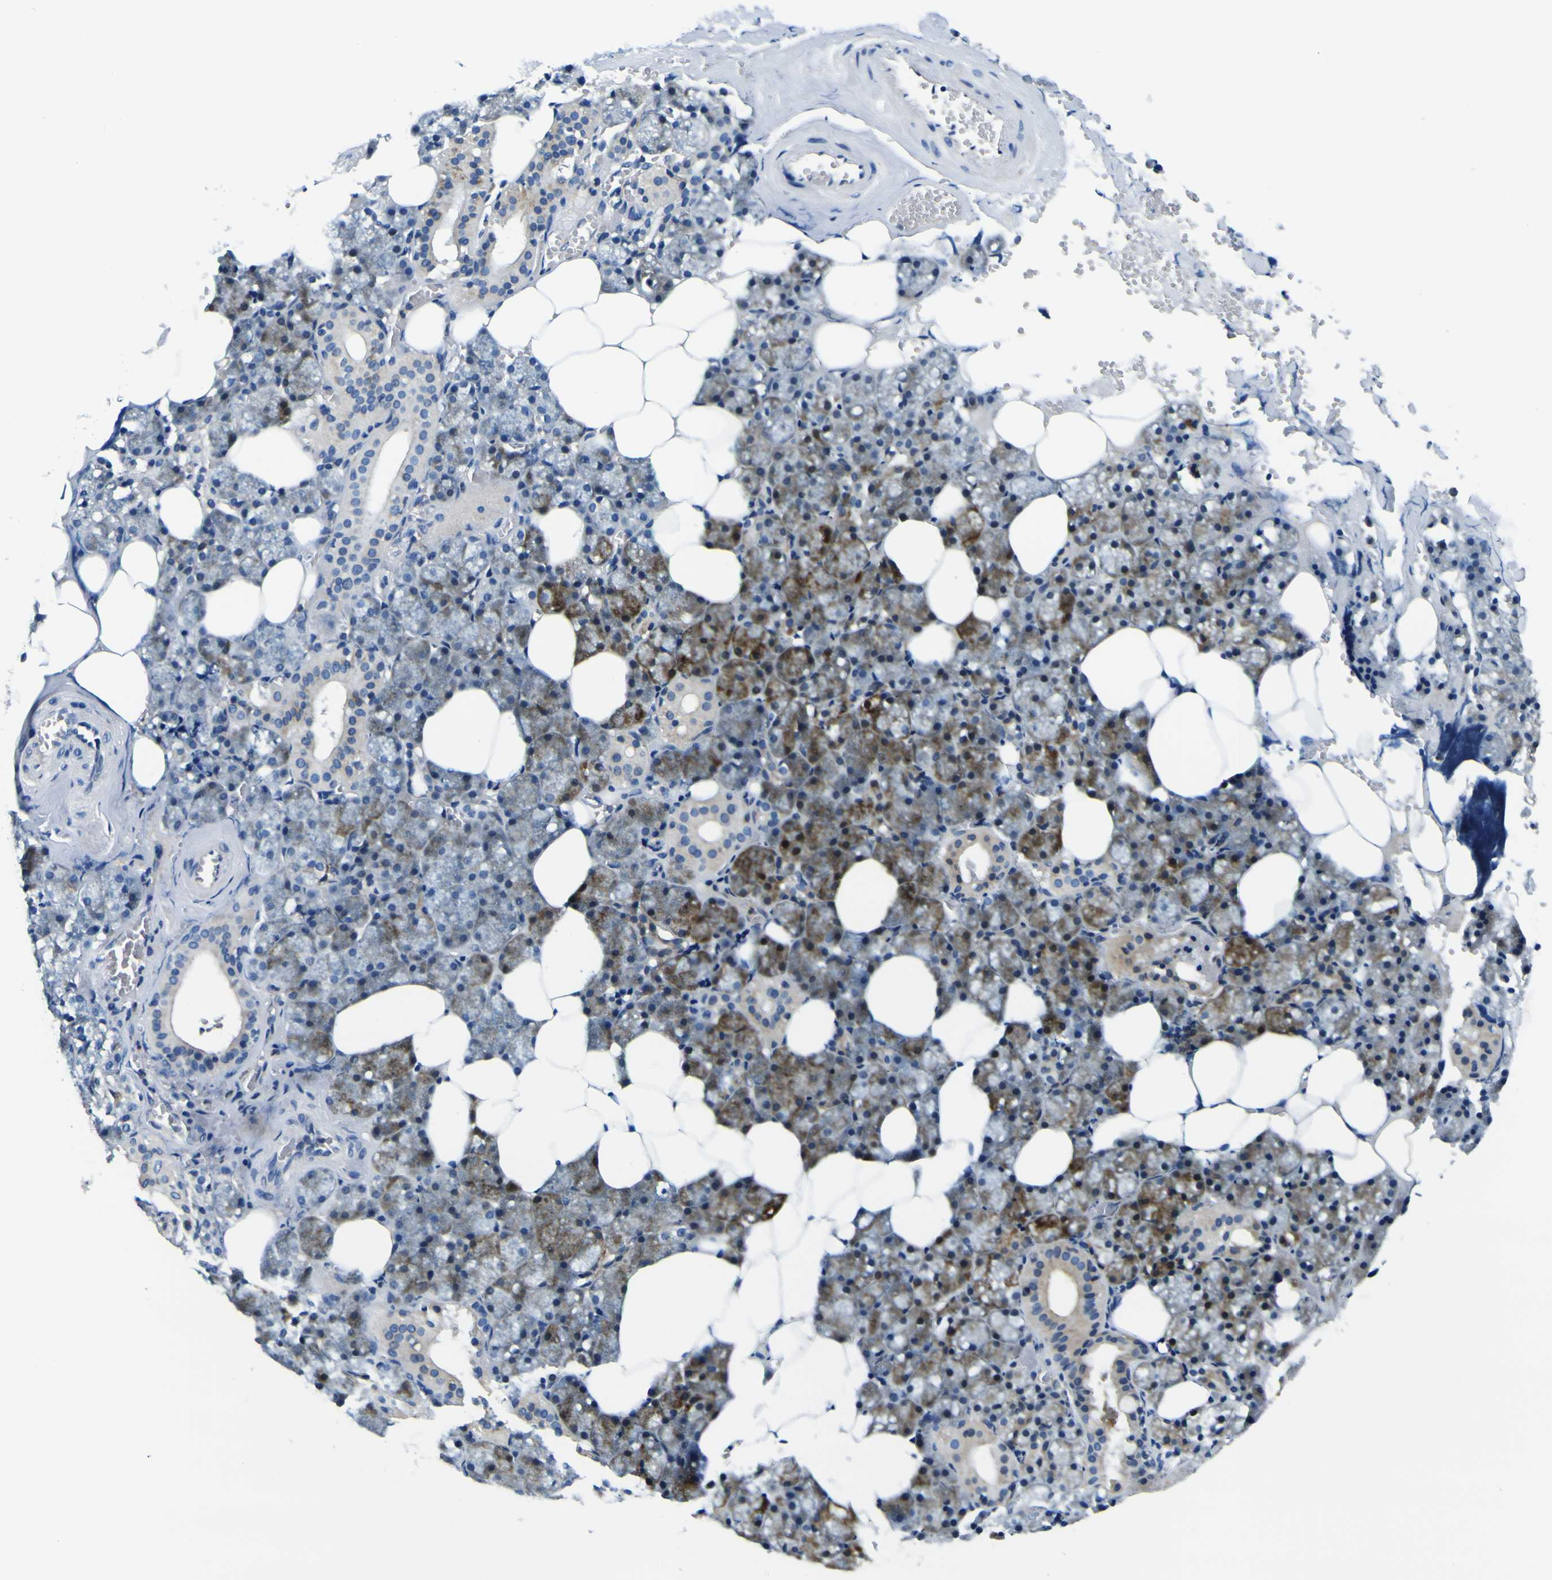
{"staining": {"intensity": "strong", "quantity": "<25%", "location": "cytoplasmic/membranous"}, "tissue": "salivary gland", "cell_type": "Glandular cells", "image_type": "normal", "snomed": [{"axis": "morphology", "description": "Normal tissue, NOS"}, {"axis": "topography", "description": "Salivary gland"}], "caption": "Glandular cells display medium levels of strong cytoplasmic/membranous positivity in about <25% of cells in normal human salivary gland.", "gene": "CLSTN1", "patient": {"sex": "male", "age": 62}}